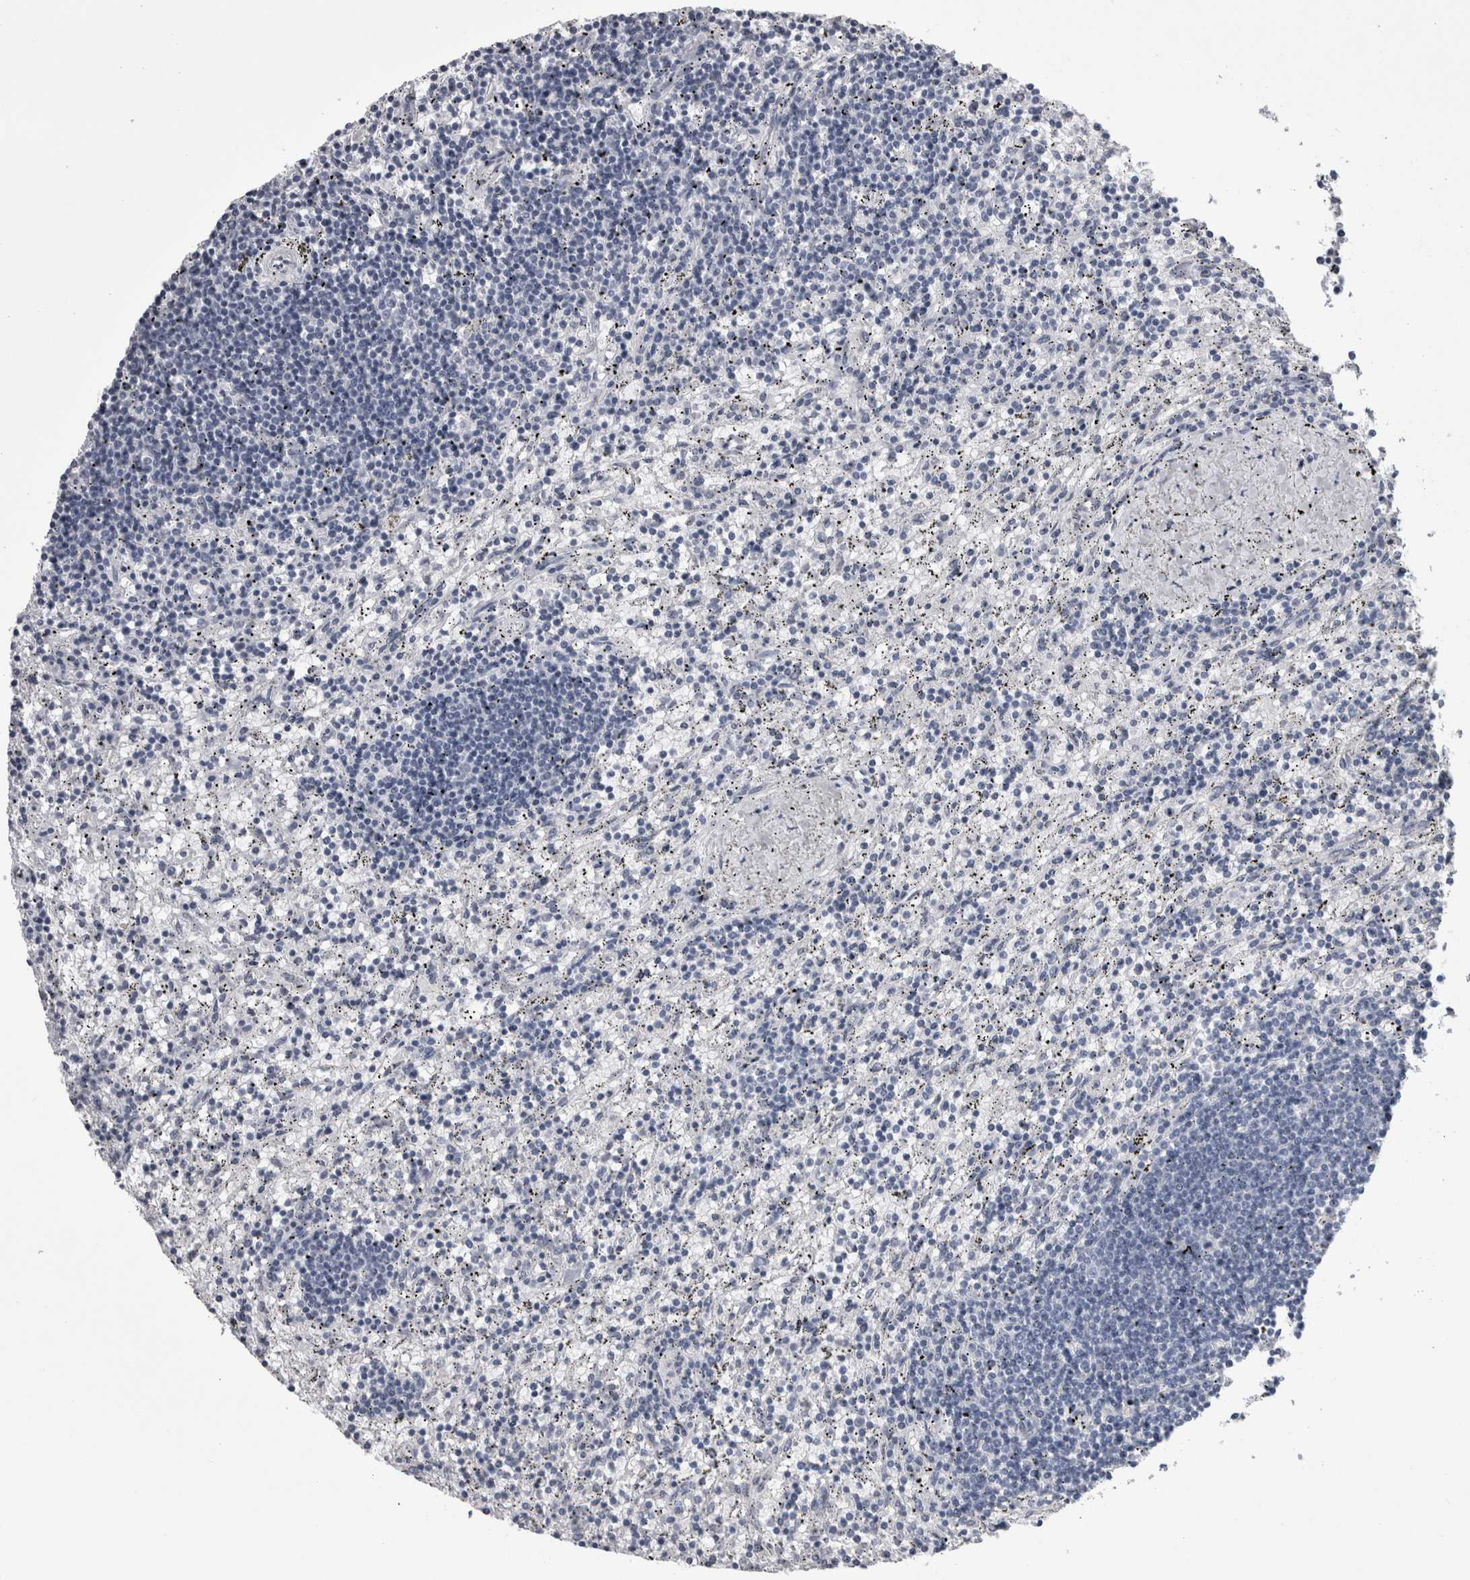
{"staining": {"intensity": "negative", "quantity": "none", "location": "none"}, "tissue": "lymphoma", "cell_type": "Tumor cells", "image_type": "cancer", "snomed": [{"axis": "morphology", "description": "Malignant lymphoma, non-Hodgkin's type, Low grade"}, {"axis": "topography", "description": "Spleen"}], "caption": "A photomicrograph of lymphoma stained for a protein exhibits no brown staining in tumor cells.", "gene": "AFMID", "patient": {"sex": "male", "age": 76}}